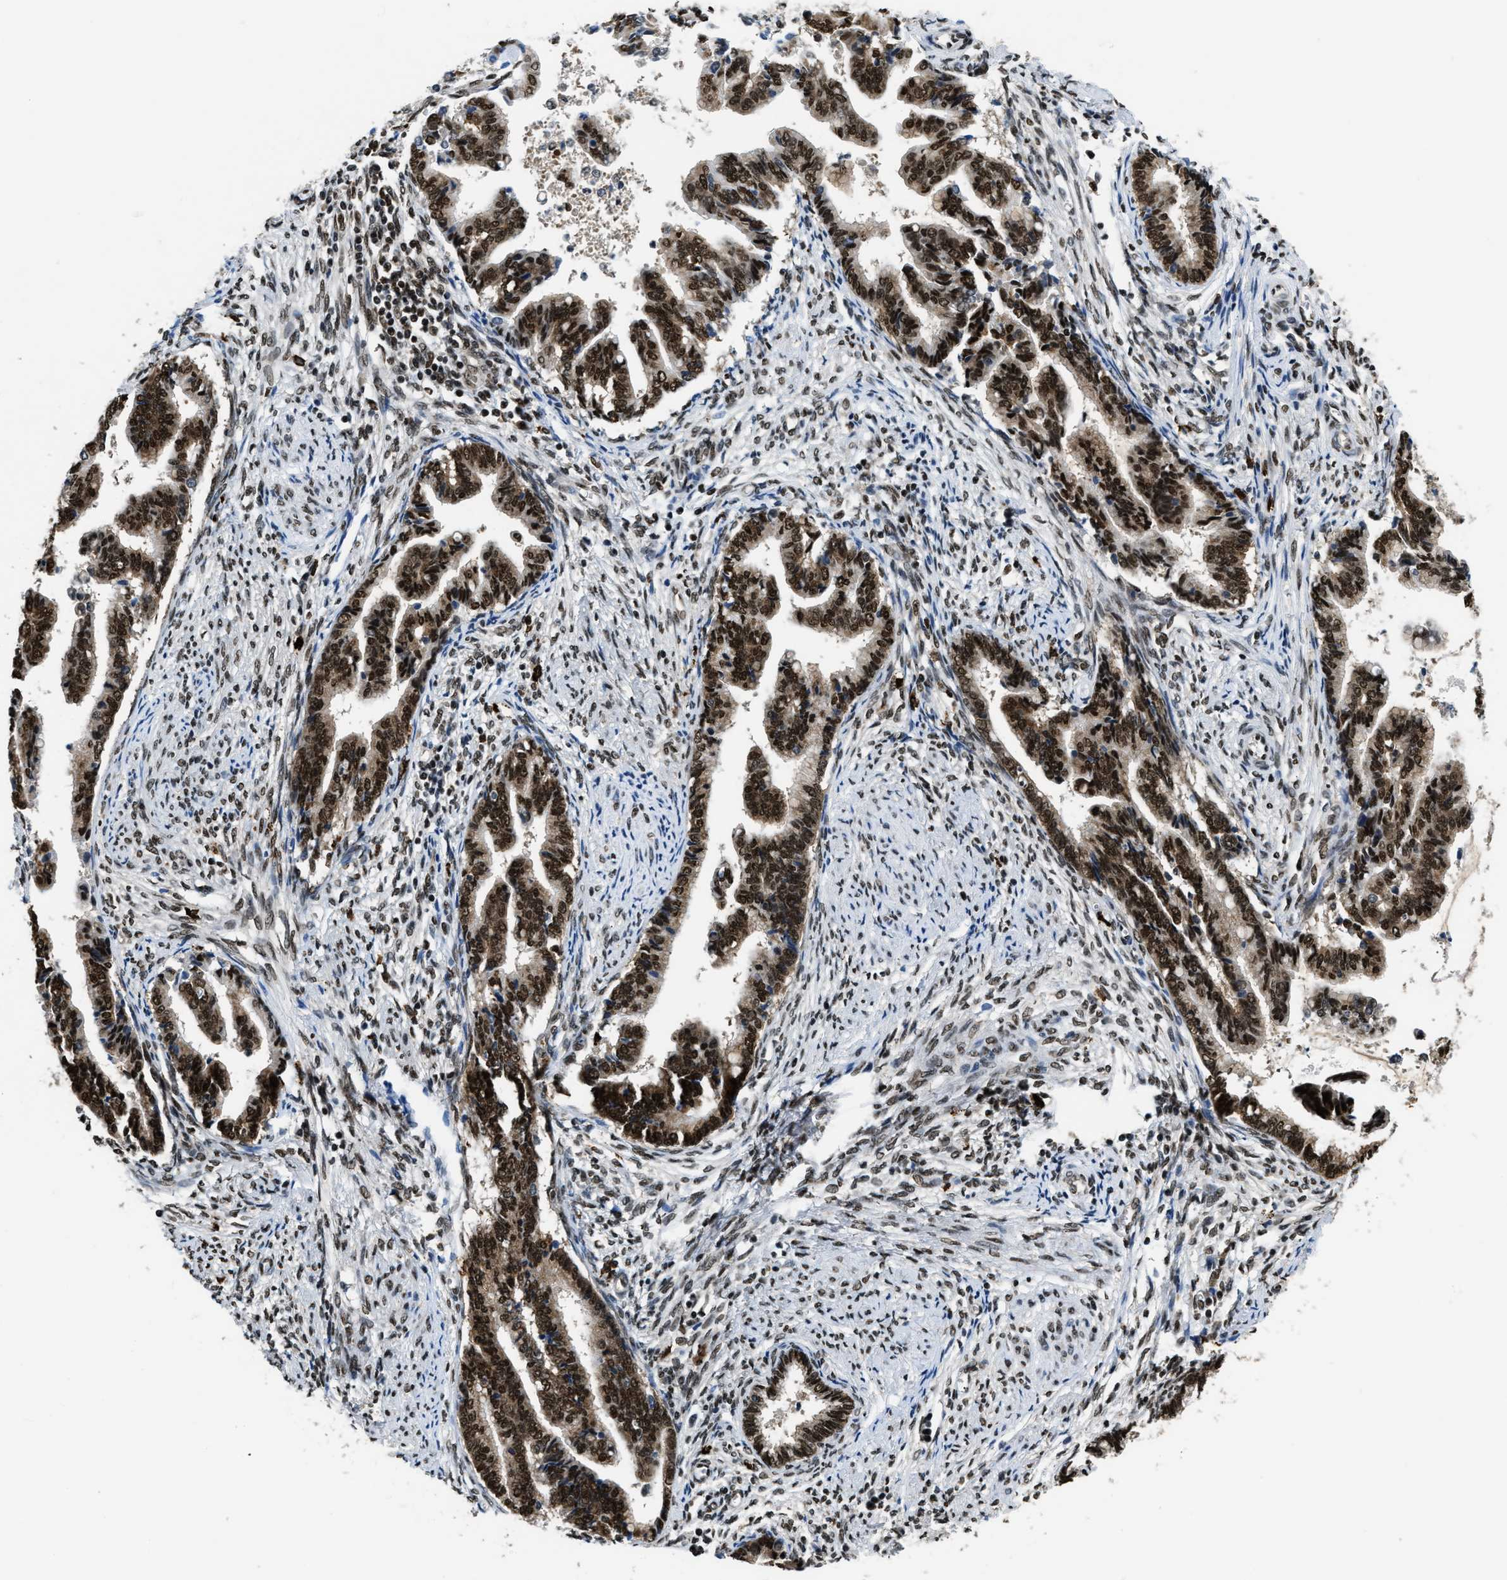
{"staining": {"intensity": "strong", "quantity": ">75%", "location": "cytoplasmic/membranous,nuclear"}, "tissue": "cervical cancer", "cell_type": "Tumor cells", "image_type": "cancer", "snomed": [{"axis": "morphology", "description": "Adenocarcinoma, NOS"}, {"axis": "topography", "description": "Cervix"}], "caption": "IHC photomicrograph of cervical adenocarcinoma stained for a protein (brown), which reveals high levels of strong cytoplasmic/membranous and nuclear expression in approximately >75% of tumor cells.", "gene": "CCNDBP1", "patient": {"sex": "female", "age": 44}}